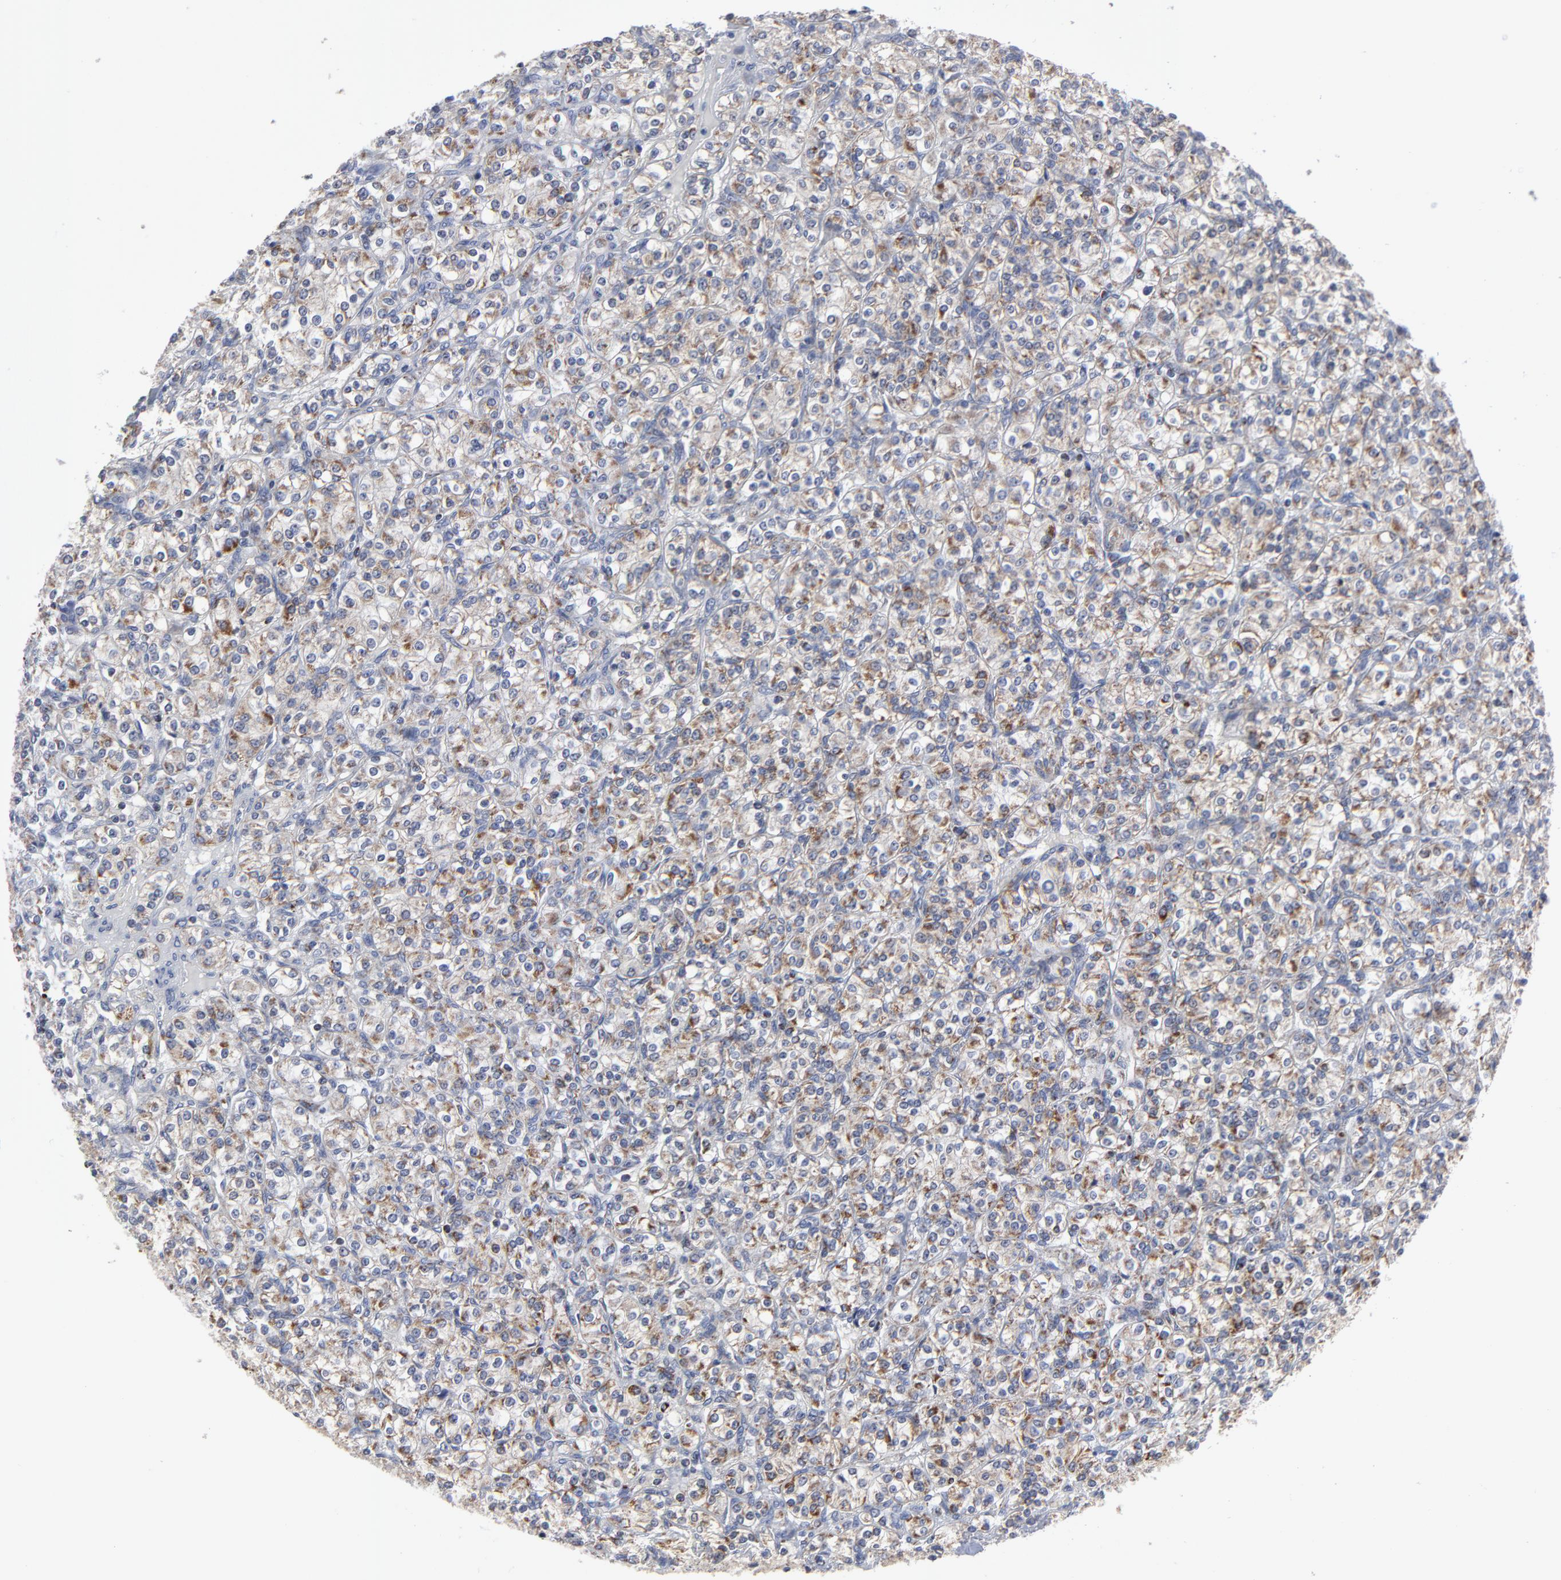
{"staining": {"intensity": "weak", "quantity": ">75%", "location": "cytoplasmic/membranous"}, "tissue": "renal cancer", "cell_type": "Tumor cells", "image_type": "cancer", "snomed": [{"axis": "morphology", "description": "Adenocarcinoma, NOS"}, {"axis": "topography", "description": "Kidney"}], "caption": "This is a micrograph of IHC staining of adenocarcinoma (renal), which shows weak expression in the cytoplasmic/membranous of tumor cells.", "gene": "TXNRD2", "patient": {"sex": "male", "age": 77}}